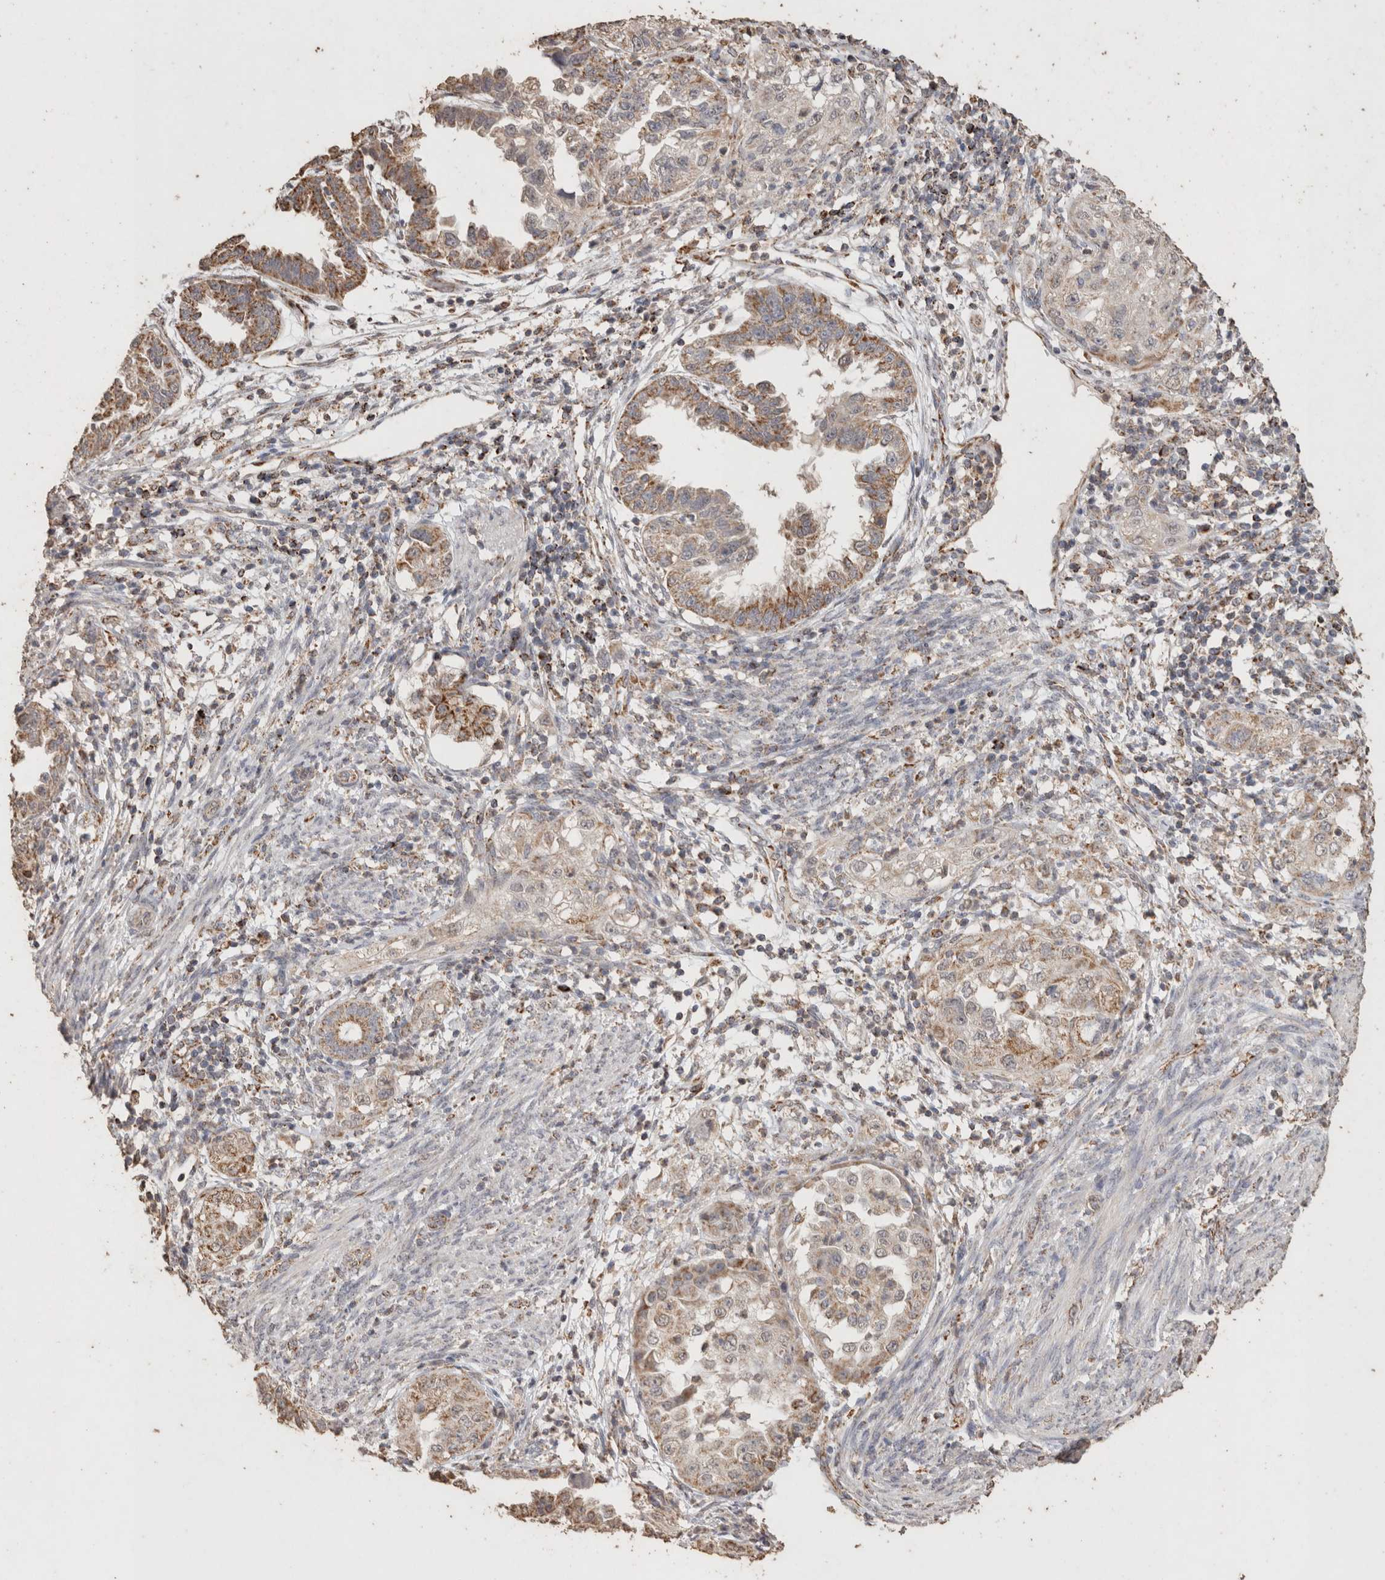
{"staining": {"intensity": "moderate", "quantity": ">75%", "location": "cytoplasmic/membranous"}, "tissue": "endometrial cancer", "cell_type": "Tumor cells", "image_type": "cancer", "snomed": [{"axis": "morphology", "description": "Adenocarcinoma, NOS"}, {"axis": "topography", "description": "Endometrium"}], "caption": "There is medium levels of moderate cytoplasmic/membranous positivity in tumor cells of endometrial adenocarcinoma, as demonstrated by immunohistochemical staining (brown color).", "gene": "ACADM", "patient": {"sex": "female", "age": 85}}